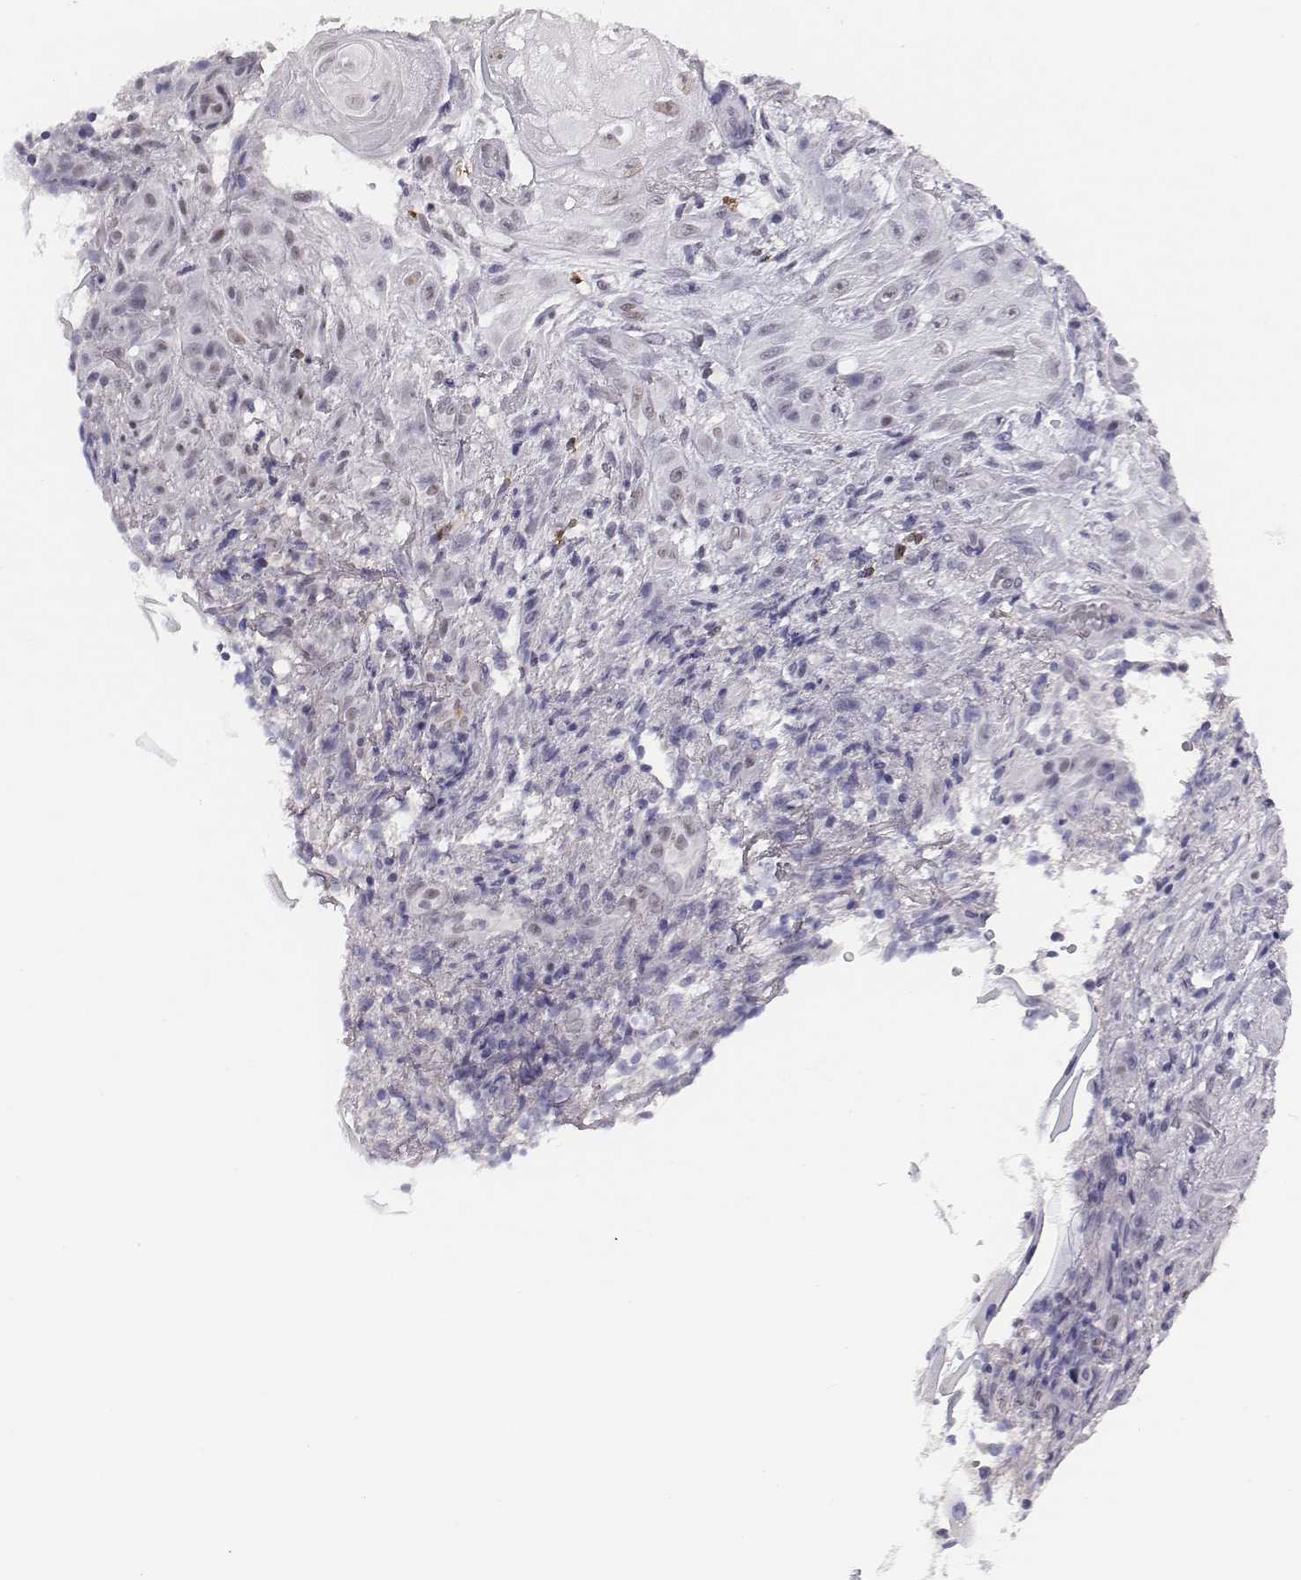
{"staining": {"intensity": "negative", "quantity": "none", "location": "none"}, "tissue": "skin cancer", "cell_type": "Tumor cells", "image_type": "cancer", "snomed": [{"axis": "morphology", "description": "Squamous cell carcinoma, NOS"}, {"axis": "topography", "description": "Skin"}], "caption": "Protein analysis of skin cancer (squamous cell carcinoma) exhibits no significant staining in tumor cells.", "gene": "ACOD1", "patient": {"sex": "male", "age": 62}}